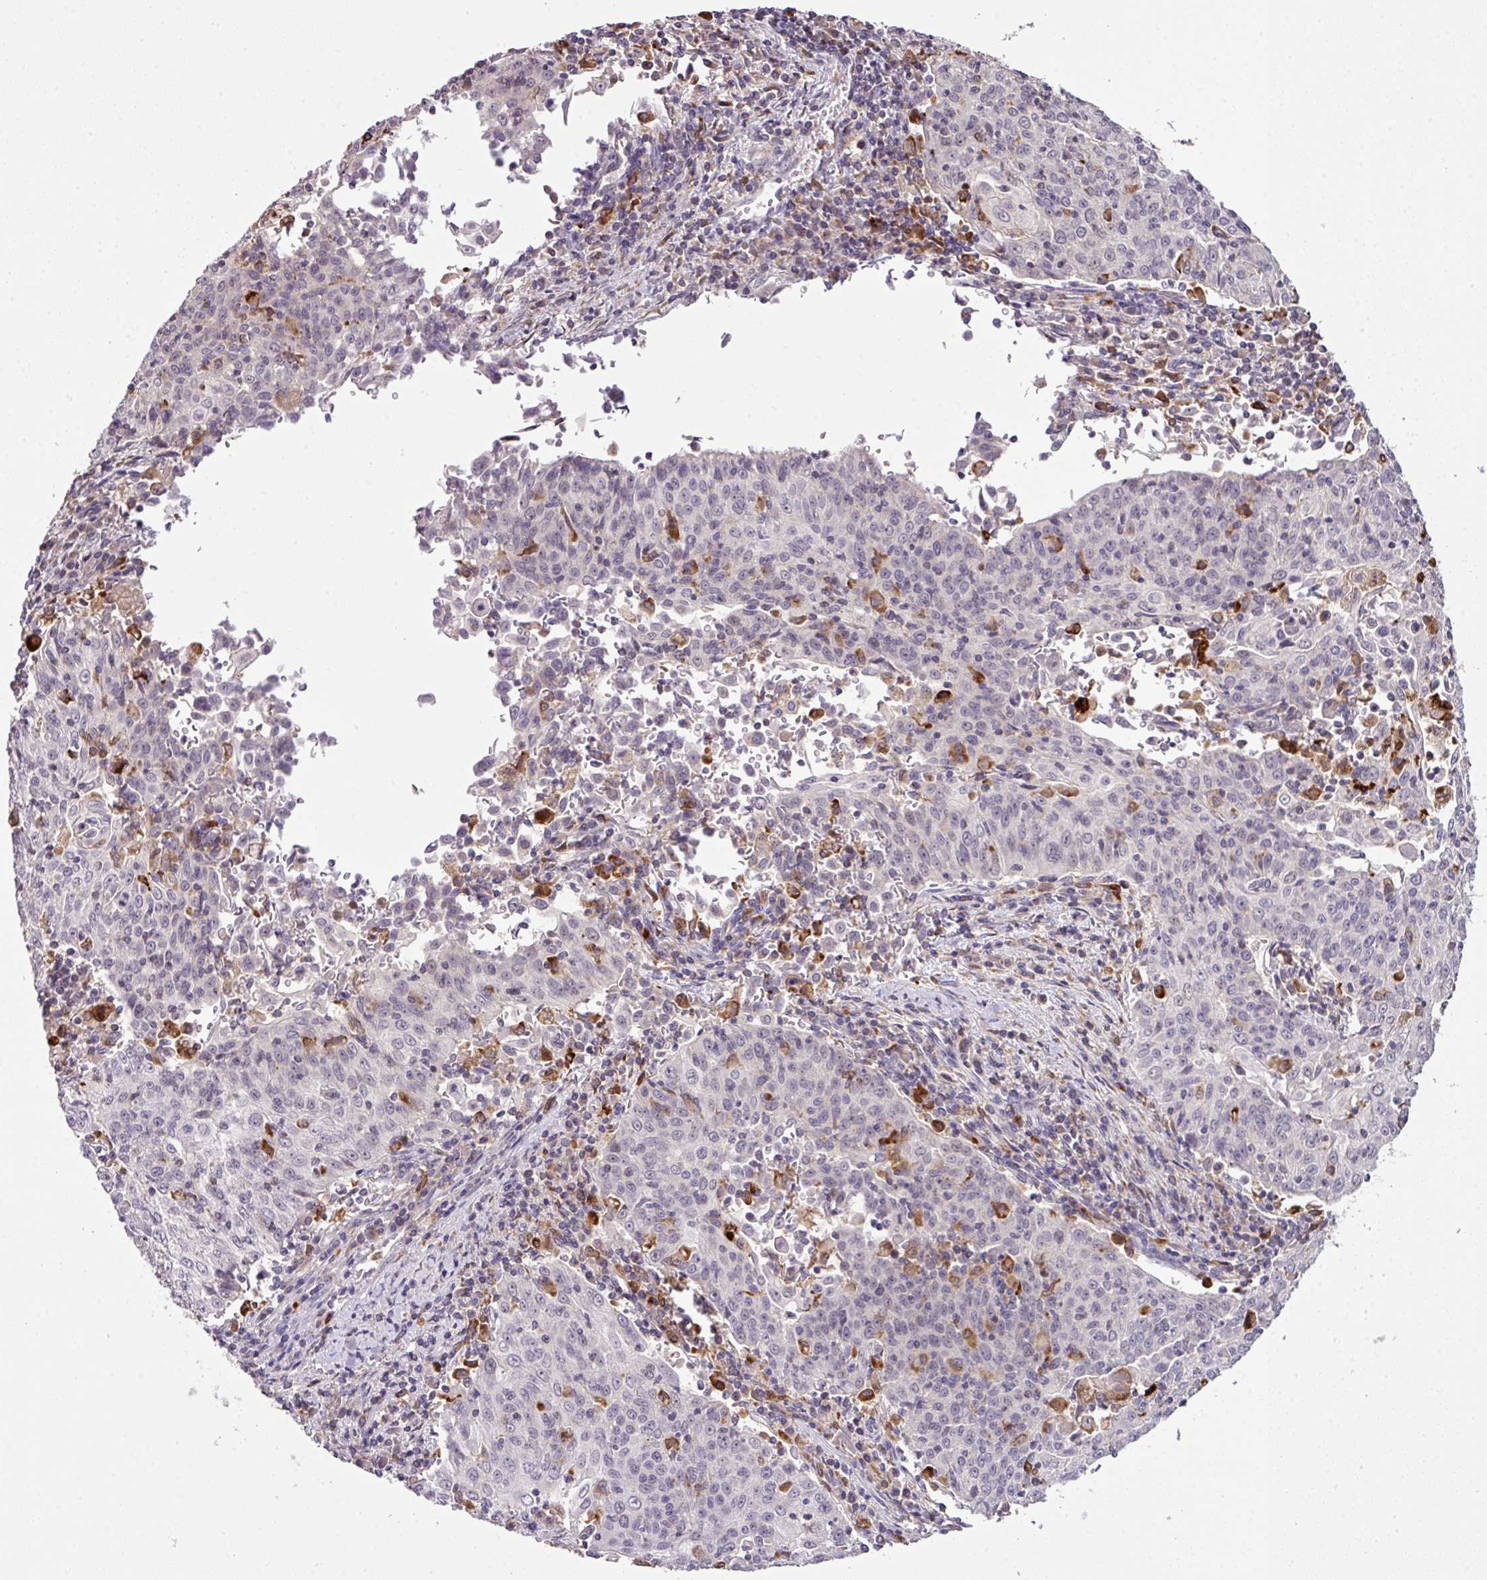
{"staining": {"intensity": "negative", "quantity": "none", "location": "none"}, "tissue": "cervical cancer", "cell_type": "Tumor cells", "image_type": "cancer", "snomed": [{"axis": "morphology", "description": "Squamous cell carcinoma, NOS"}, {"axis": "topography", "description": "Cervix"}], "caption": "Protein analysis of cervical cancer displays no significant positivity in tumor cells. Brightfield microscopy of IHC stained with DAB (brown) and hematoxylin (blue), captured at high magnification.", "gene": "SMCO4", "patient": {"sex": "female", "age": 48}}